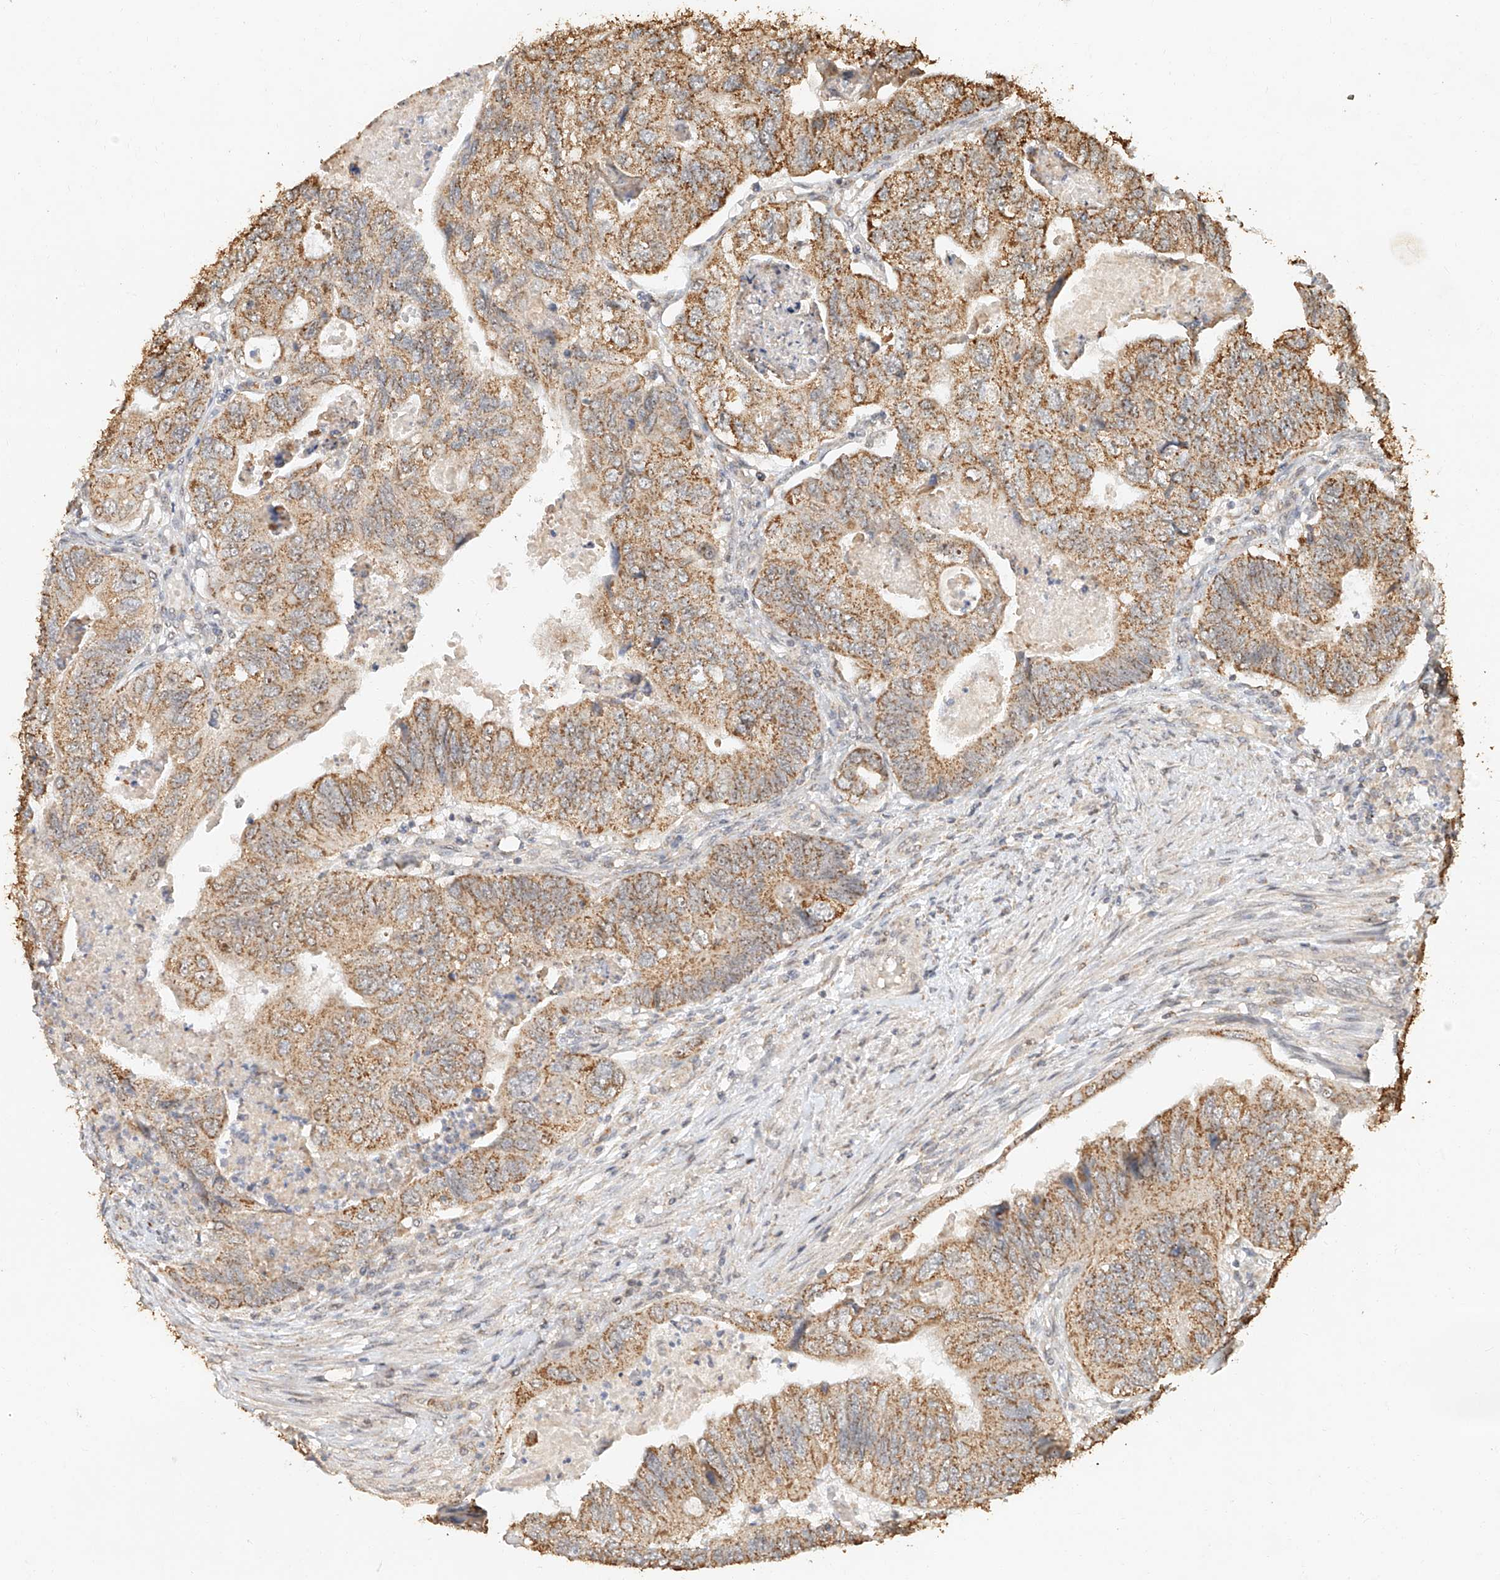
{"staining": {"intensity": "moderate", "quantity": ">75%", "location": "cytoplasmic/membranous"}, "tissue": "colorectal cancer", "cell_type": "Tumor cells", "image_type": "cancer", "snomed": [{"axis": "morphology", "description": "Adenocarcinoma, NOS"}, {"axis": "topography", "description": "Rectum"}], "caption": "Brown immunohistochemical staining in human adenocarcinoma (colorectal) demonstrates moderate cytoplasmic/membranous expression in about >75% of tumor cells. (Stains: DAB in brown, nuclei in blue, Microscopy: brightfield microscopy at high magnification).", "gene": "CXorf58", "patient": {"sex": "male", "age": 63}}